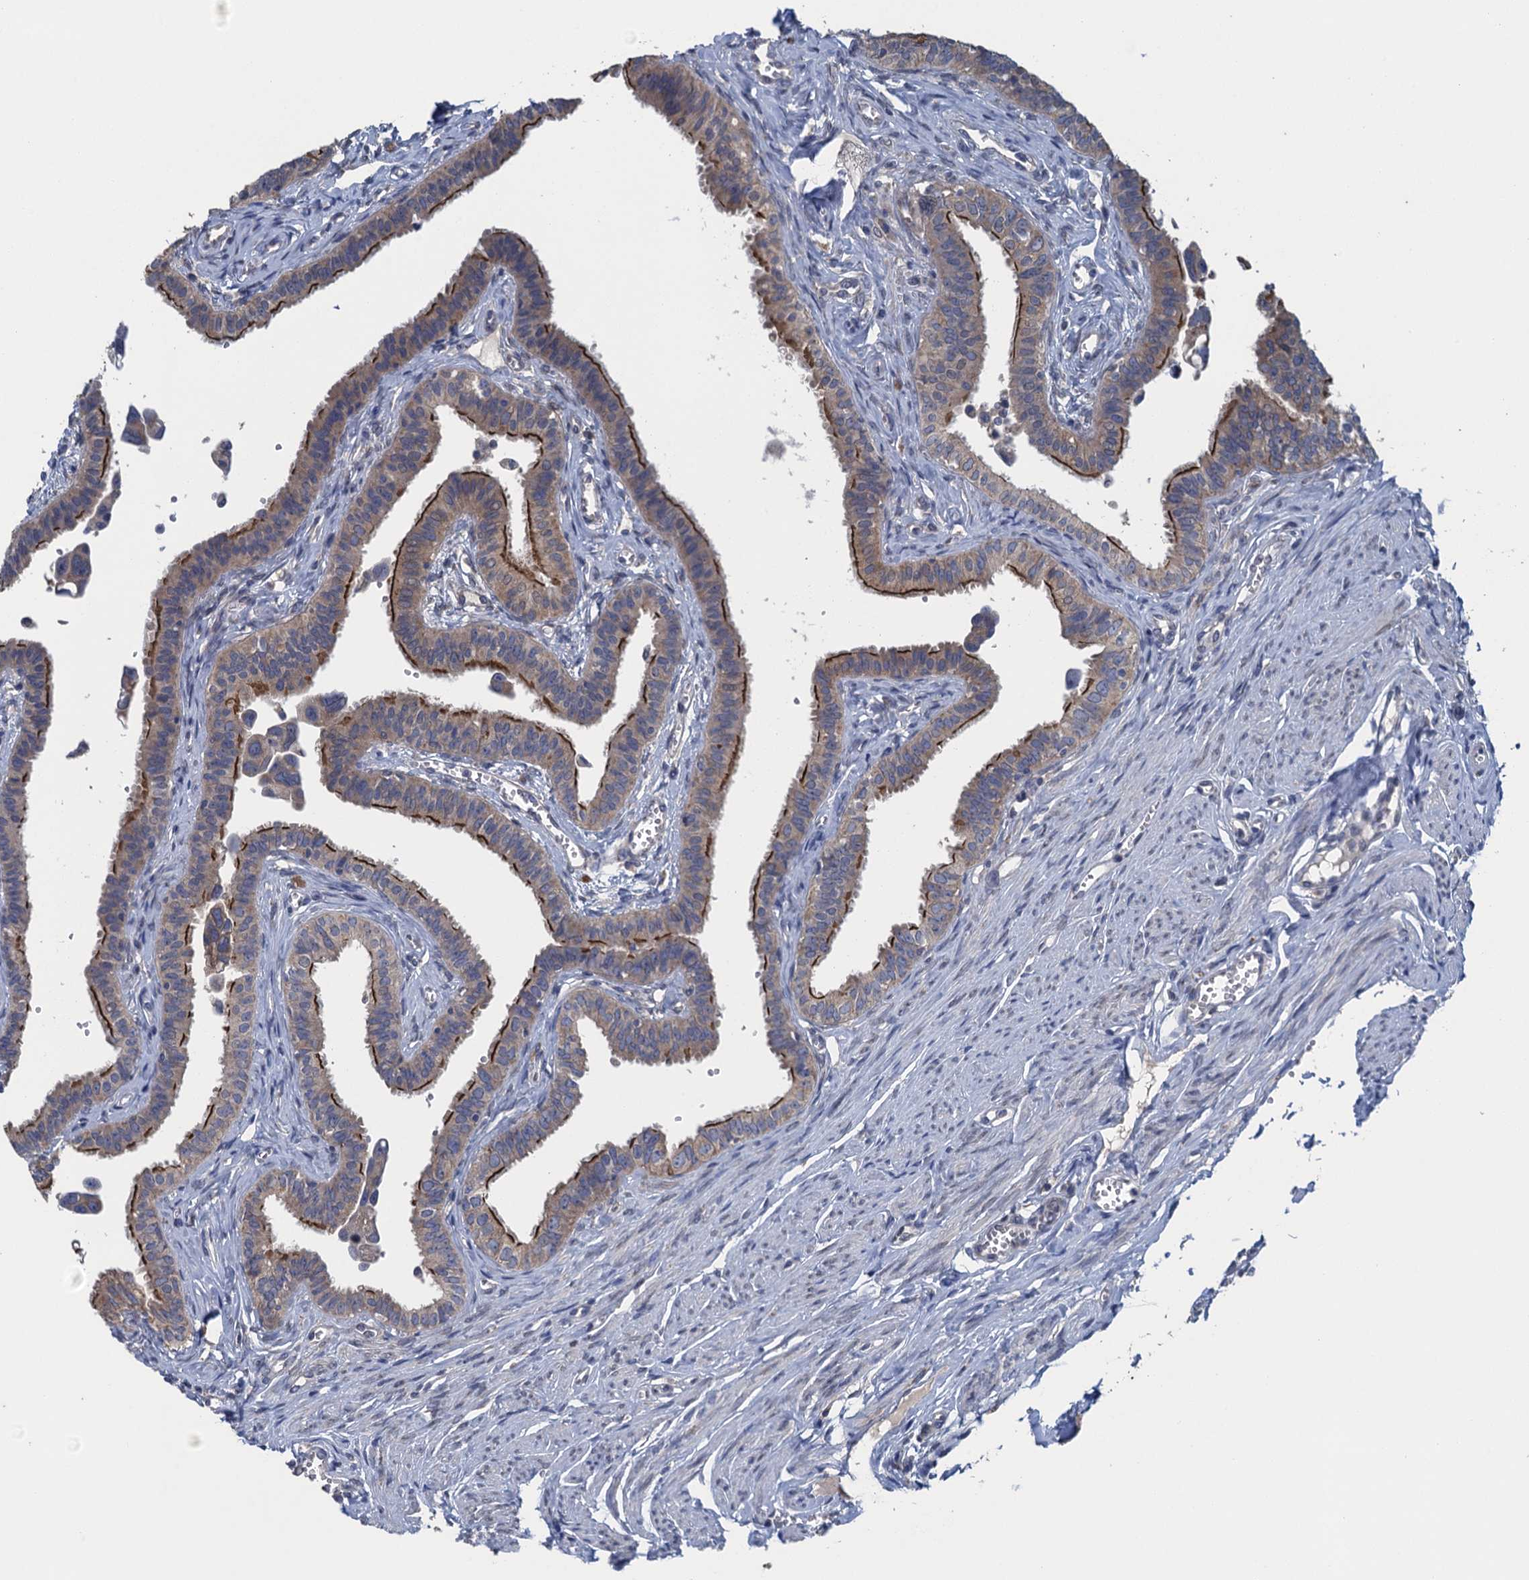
{"staining": {"intensity": "strong", "quantity": "25%-75%", "location": "cytoplasmic/membranous"}, "tissue": "fallopian tube", "cell_type": "Glandular cells", "image_type": "normal", "snomed": [{"axis": "morphology", "description": "Normal tissue, NOS"}, {"axis": "morphology", "description": "Carcinoma, NOS"}, {"axis": "topography", "description": "Fallopian tube"}, {"axis": "topography", "description": "Ovary"}], "caption": "Human fallopian tube stained with a brown dye exhibits strong cytoplasmic/membranous positive positivity in approximately 25%-75% of glandular cells.", "gene": "CTU2", "patient": {"sex": "female", "age": 59}}